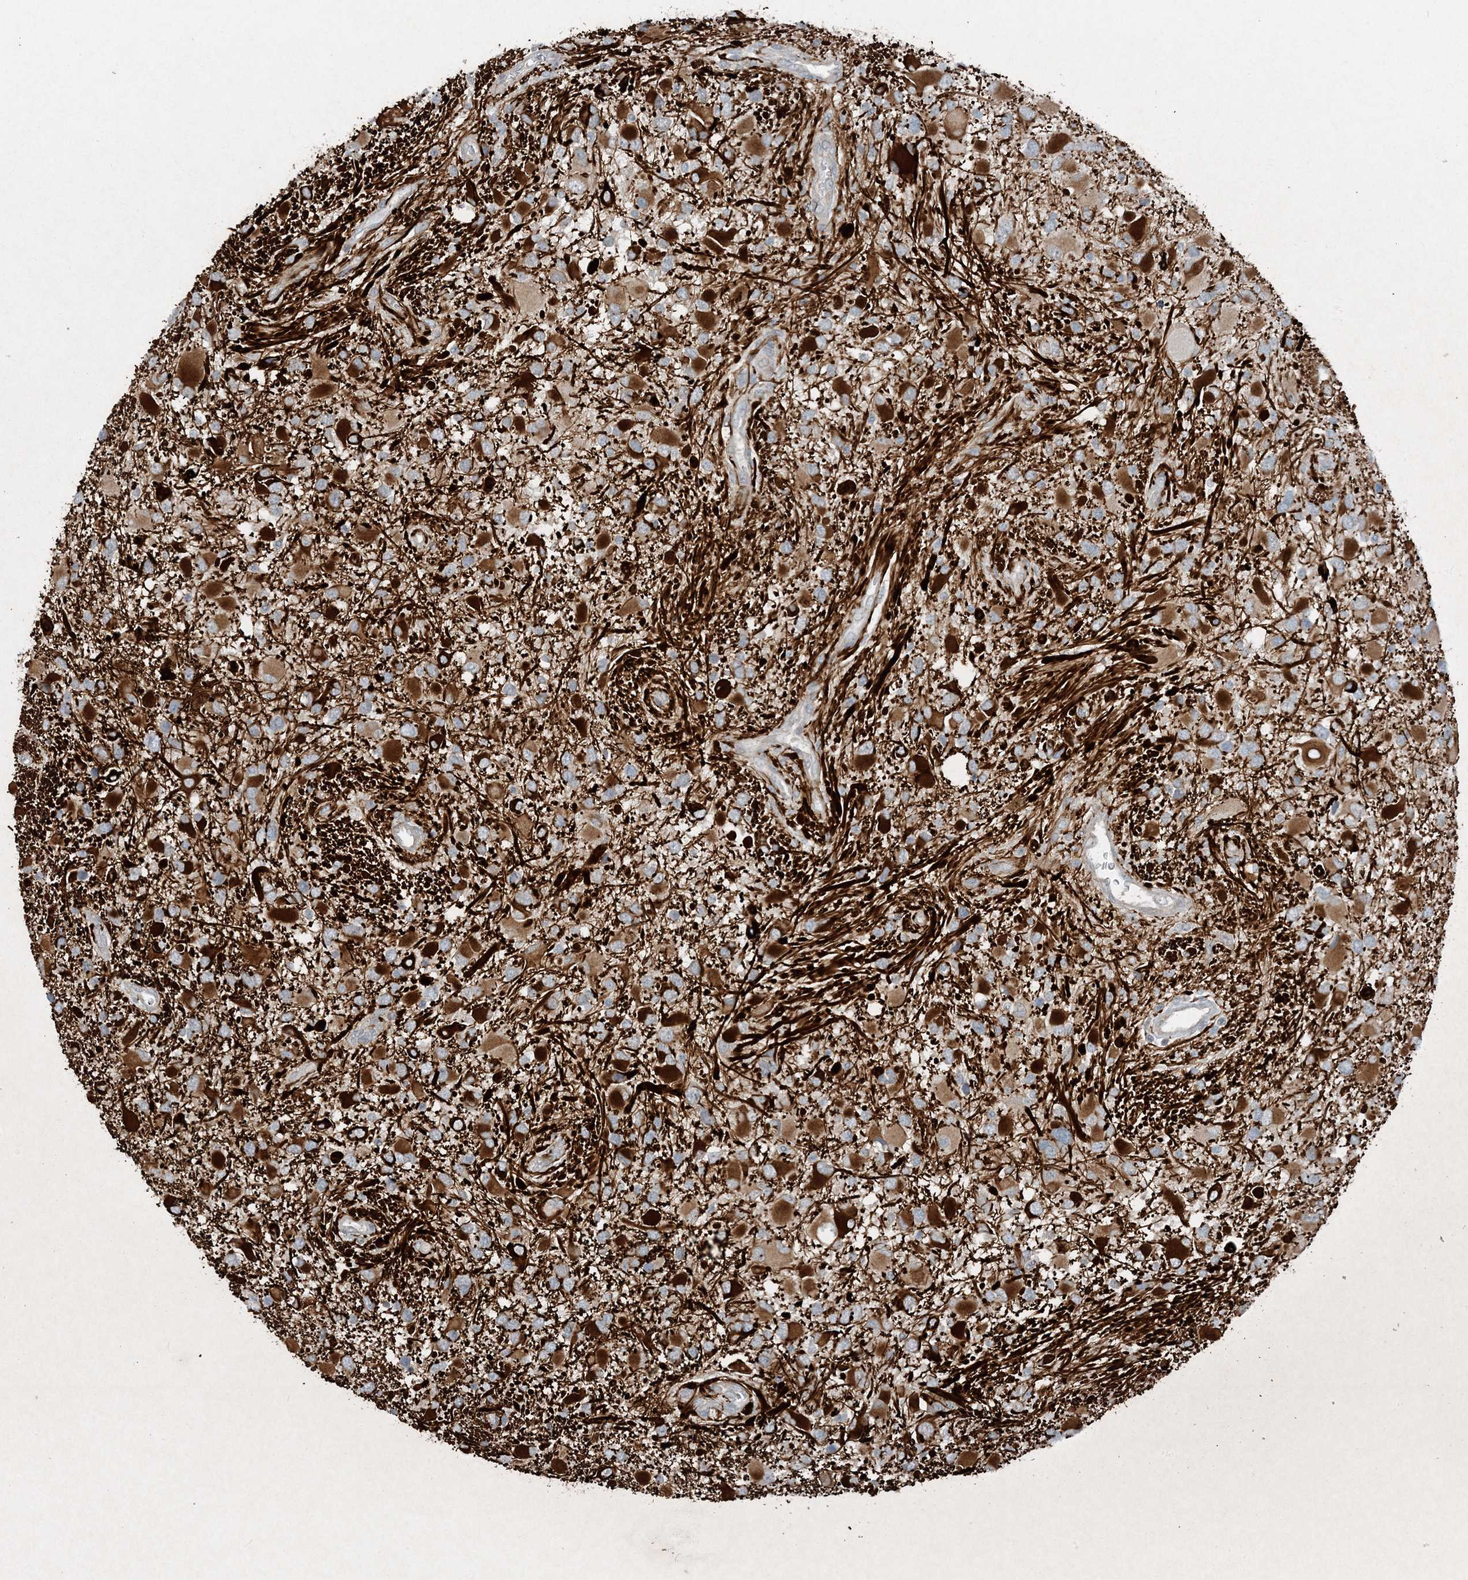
{"staining": {"intensity": "strong", "quantity": "<25%", "location": "cytoplasmic/membranous"}, "tissue": "glioma", "cell_type": "Tumor cells", "image_type": "cancer", "snomed": [{"axis": "morphology", "description": "Glioma, malignant, High grade"}, {"axis": "topography", "description": "Brain"}], "caption": "High-grade glioma (malignant) stained with immunohistochemistry (IHC) exhibits strong cytoplasmic/membranous positivity in approximately <25% of tumor cells. (DAB = brown stain, brightfield microscopy at high magnification).", "gene": "MITD1", "patient": {"sex": "male", "age": 53}}